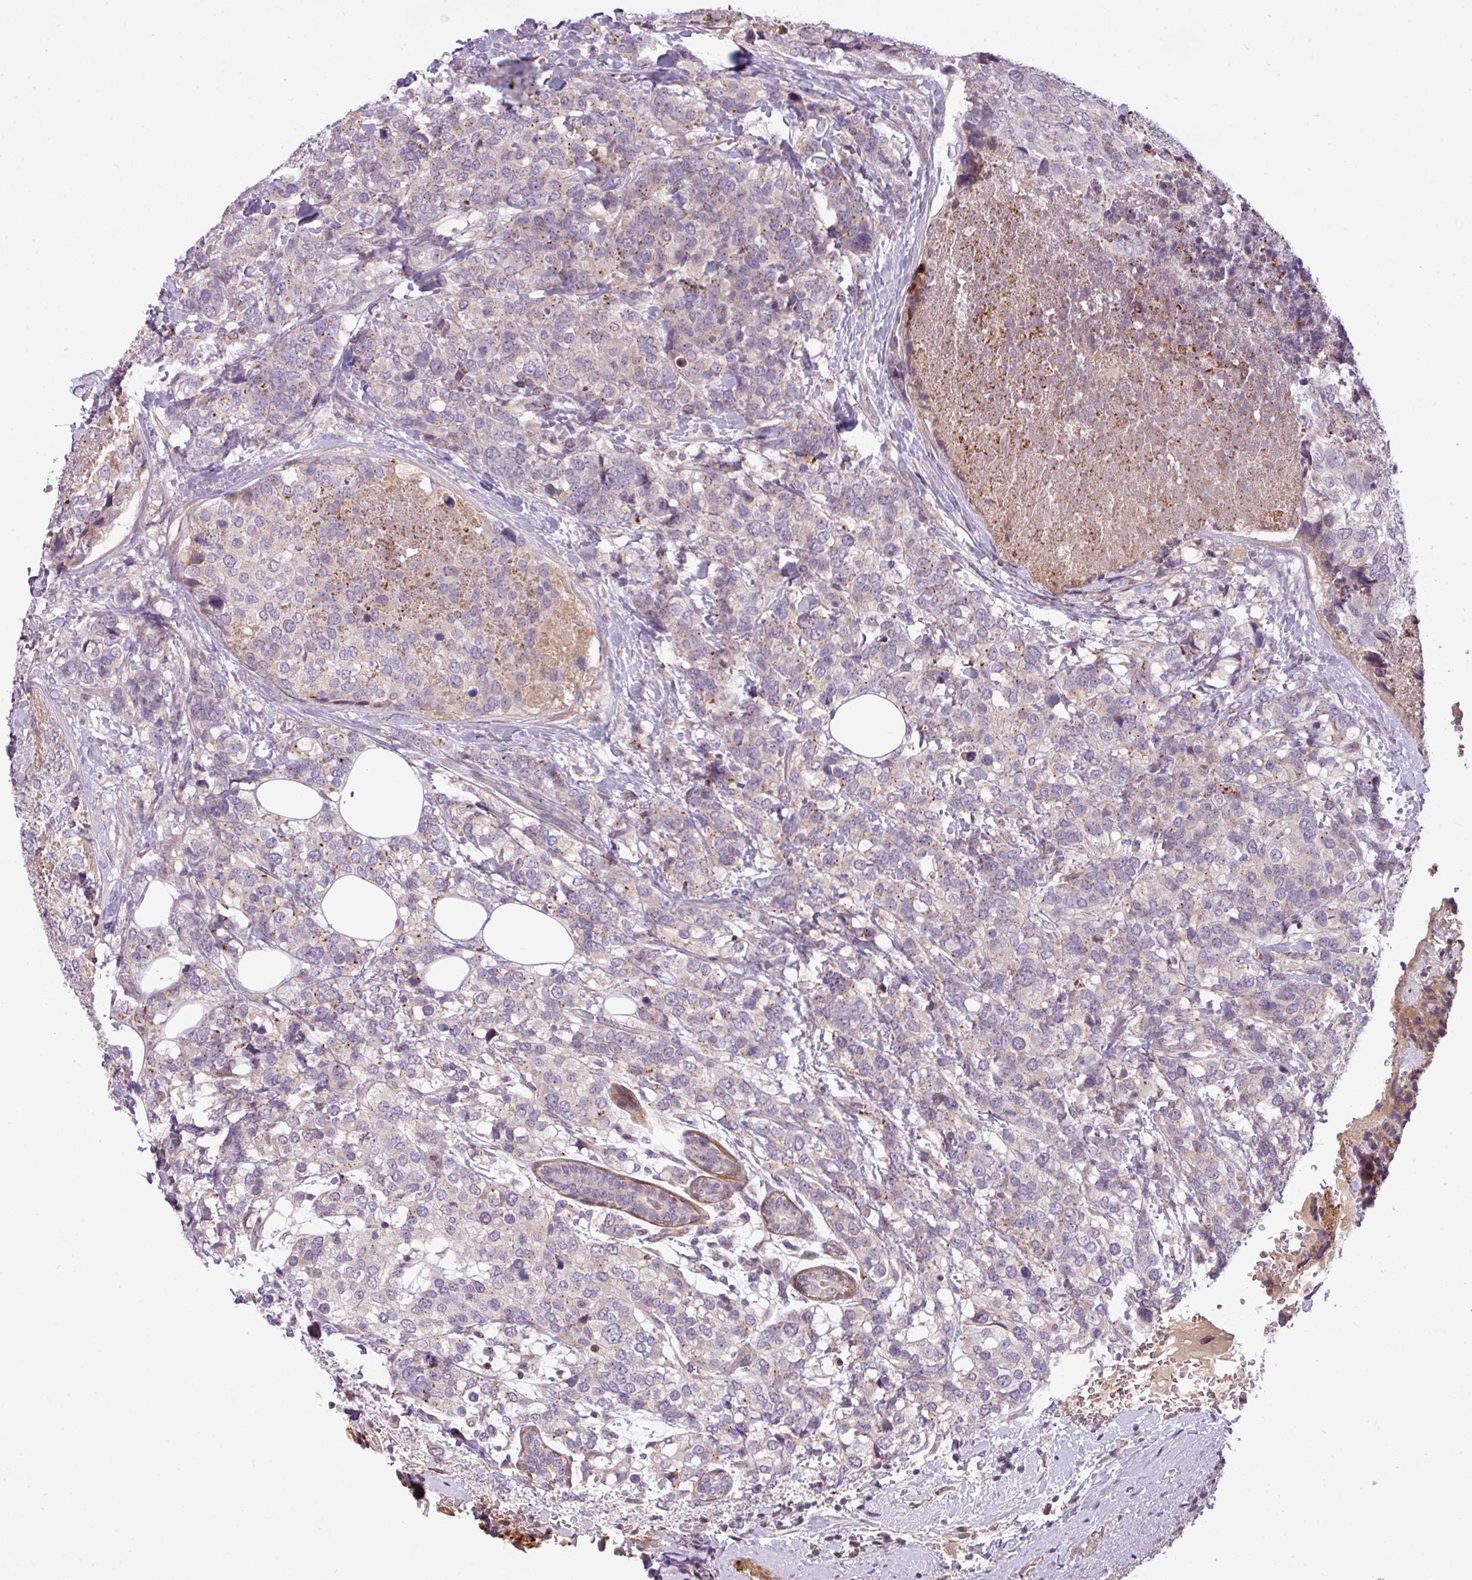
{"staining": {"intensity": "negative", "quantity": "none", "location": "none"}, "tissue": "breast cancer", "cell_type": "Tumor cells", "image_type": "cancer", "snomed": [{"axis": "morphology", "description": "Lobular carcinoma"}, {"axis": "topography", "description": "Breast"}], "caption": "A high-resolution photomicrograph shows IHC staining of breast lobular carcinoma, which demonstrates no significant staining in tumor cells.", "gene": "ZNF35", "patient": {"sex": "female", "age": 59}}